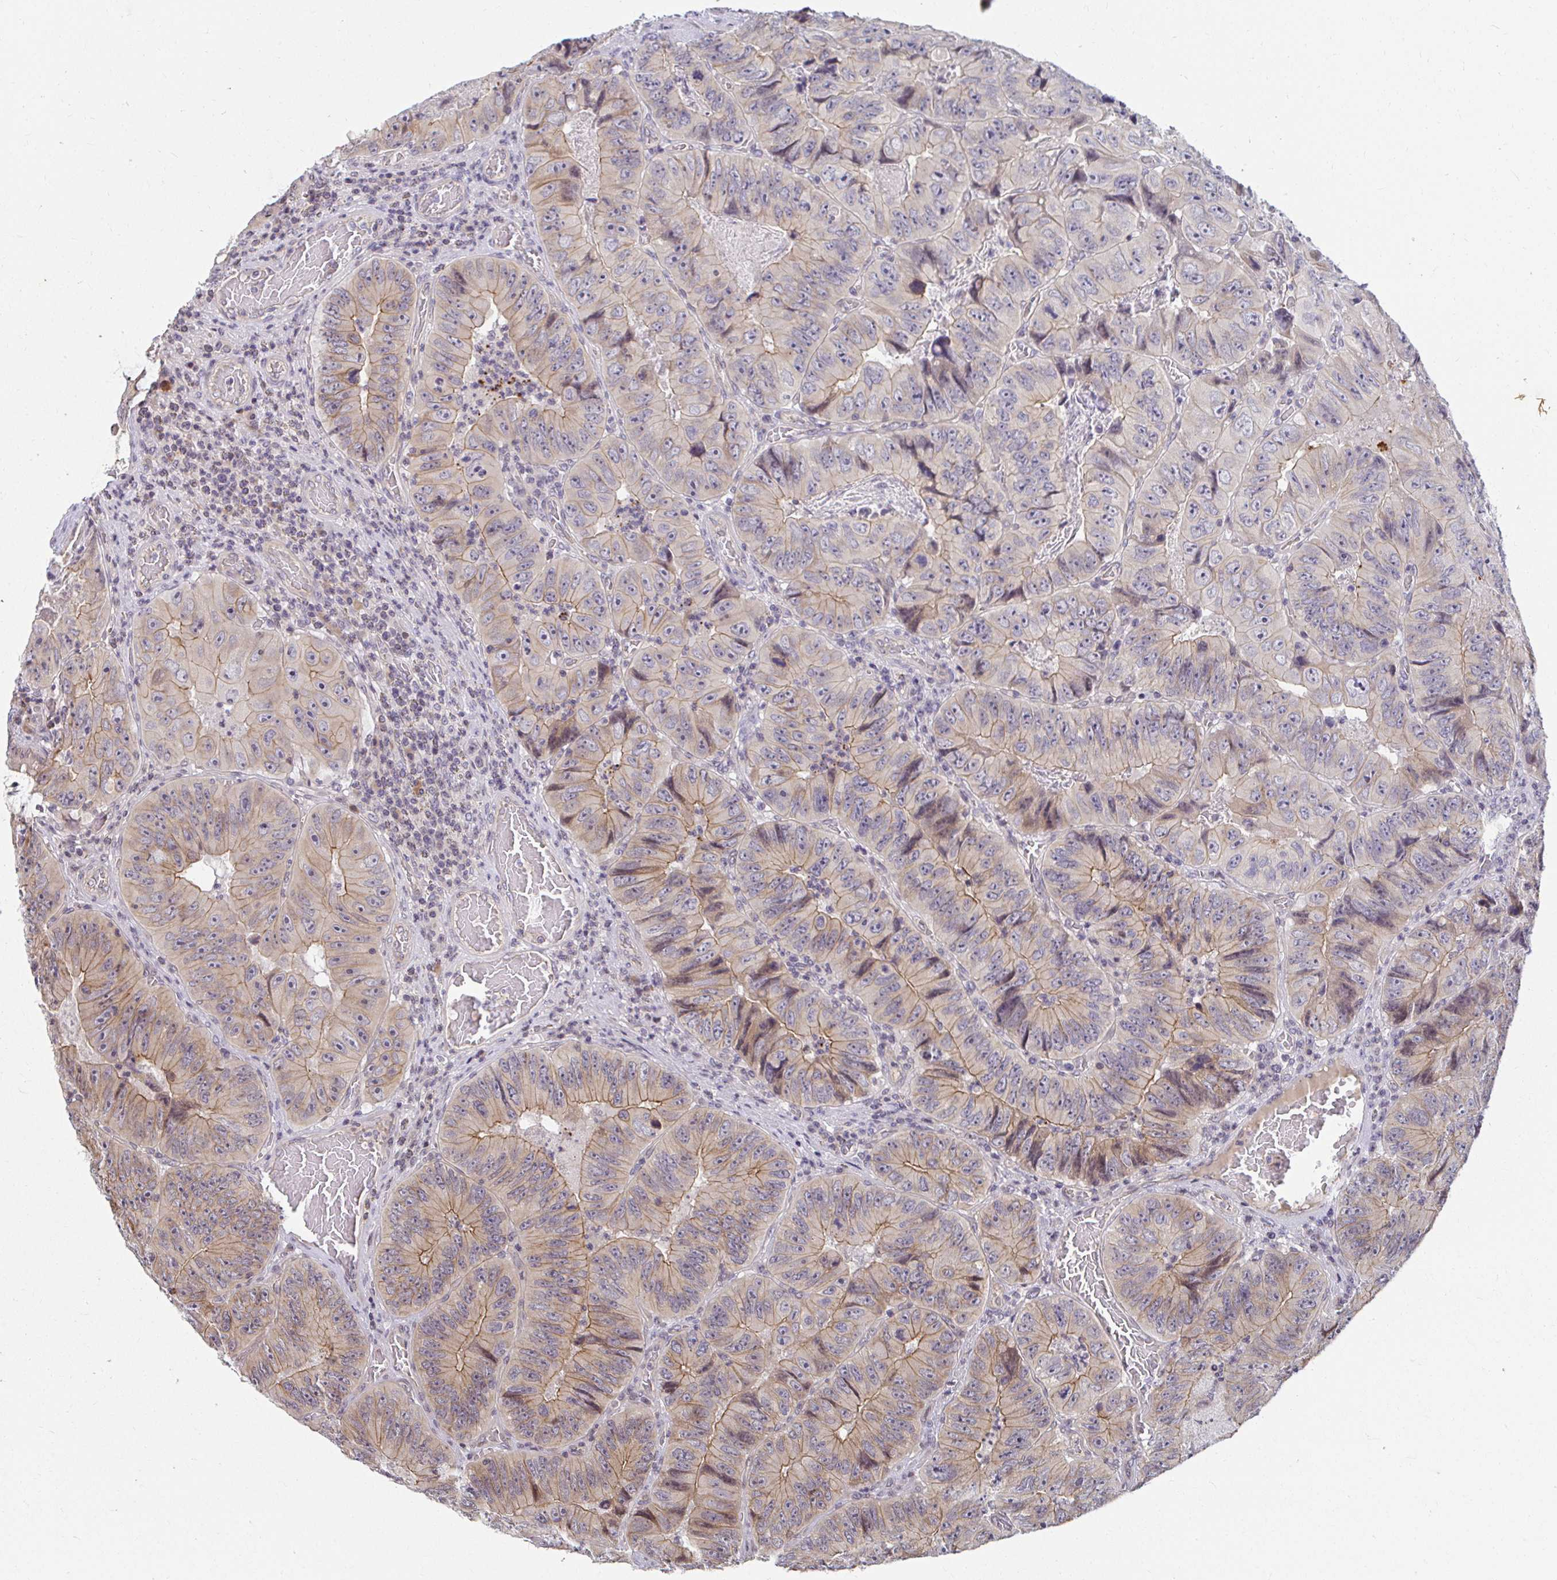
{"staining": {"intensity": "moderate", "quantity": "<25%", "location": "cytoplasmic/membranous"}, "tissue": "colorectal cancer", "cell_type": "Tumor cells", "image_type": "cancer", "snomed": [{"axis": "morphology", "description": "Adenocarcinoma, NOS"}, {"axis": "topography", "description": "Colon"}], "caption": "IHC histopathology image of human colorectal adenocarcinoma stained for a protein (brown), which displays low levels of moderate cytoplasmic/membranous staining in approximately <25% of tumor cells.", "gene": "ANK3", "patient": {"sex": "female", "age": 84}}